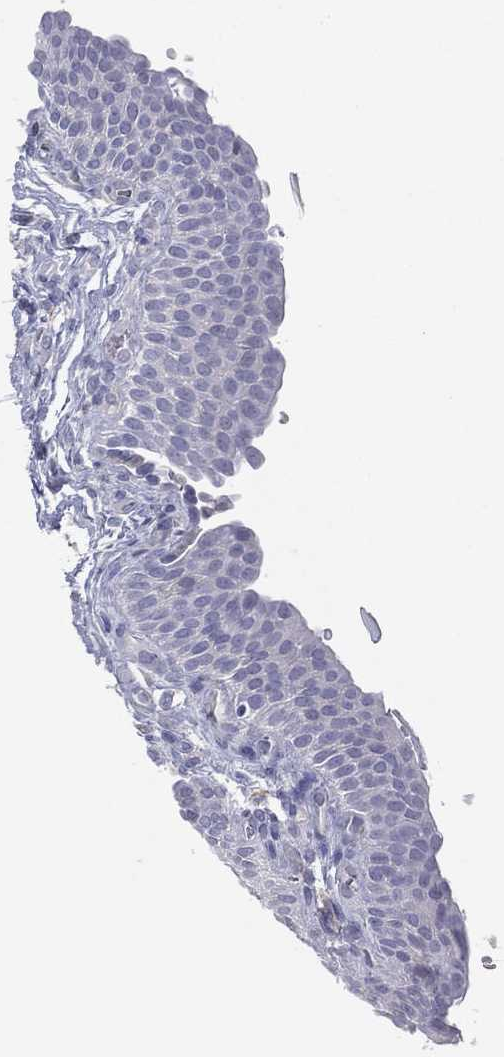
{"staining": {"intensity": "negative", "quantity": "none", "location": "none"}, "tissue": "urinary bladder", "cell_type": "Urothelial cells", "image_type": "normal", "snomed": [{"axis": "morphology", "description": "Normal tissue, NOS"}, {"axis": "topography", "description": "Urinary bladder"}], "caption": "The immunohistochemistry histopathology image has no significant expression in urothelial cells of urinary bladder. Brightfield microscopy of immunohistochemistry (IHC) stained with DAB (brown) and hematoxylin (blue), captured at high magnification.", "gene": "CPT1B", "patient": {"sex": "male", "age": 66}}